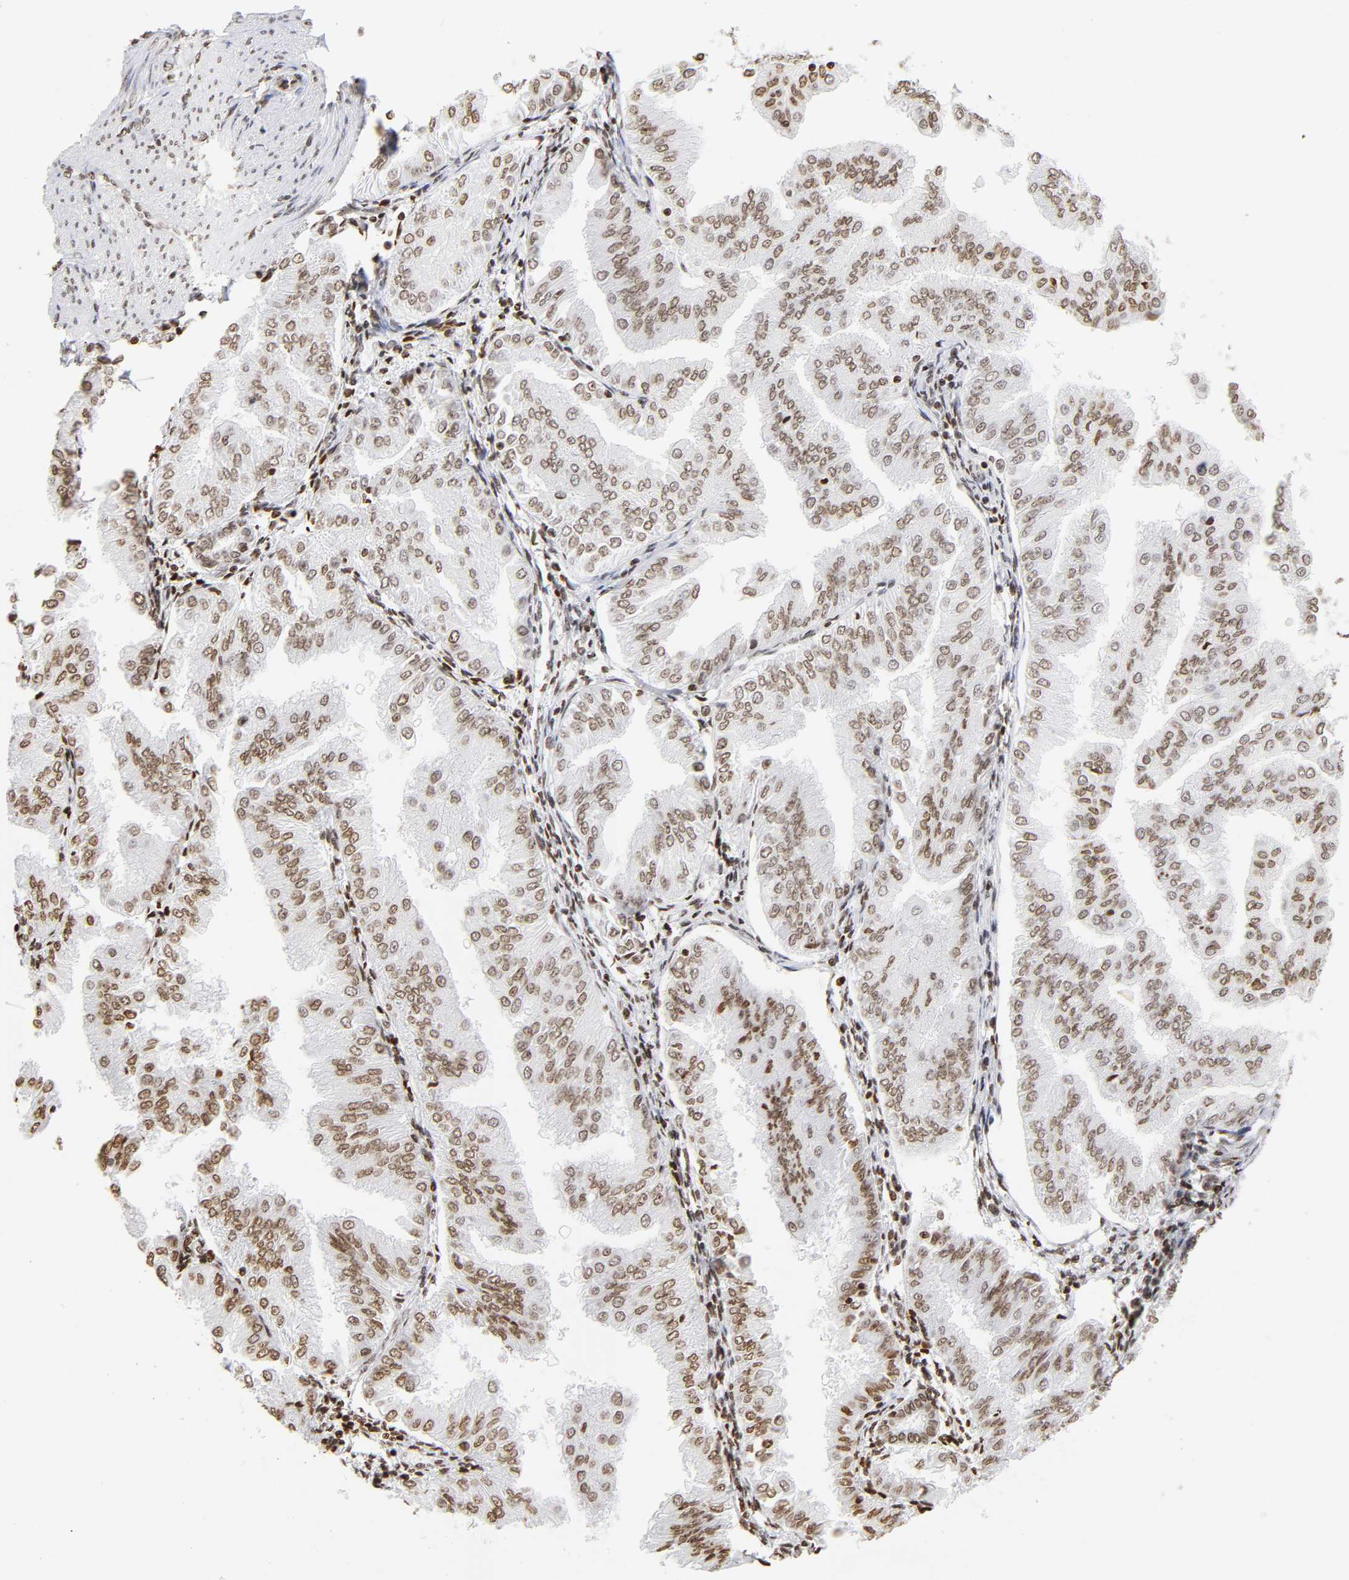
{"staining": {"intensity": "weak", "quantity": ">75%", "location": "nuclear"}, "tissue": "endometrial cancer", "cell_type": "Tumor cells", "image_type": "cancer", "snomed": [{"axis": "morphology", "description": "Adenocarcinoma, NOS"}, {"axis": "topography", "description": "Endometrium"}], "caption": "High-power microscopy captured an IHC image of endometrial cancer, revealing weak nuclear positivity in about >75% of tumor cells. The staining was performed using DAB (3,3'-diaminobenzidine) to visualize the protein expression in brown, while the nuclei were stained in blue with hematoxylin (Magnification: 20x).", "gene": "H2AC12", "patient": {"sex": "female", "age": 53}}